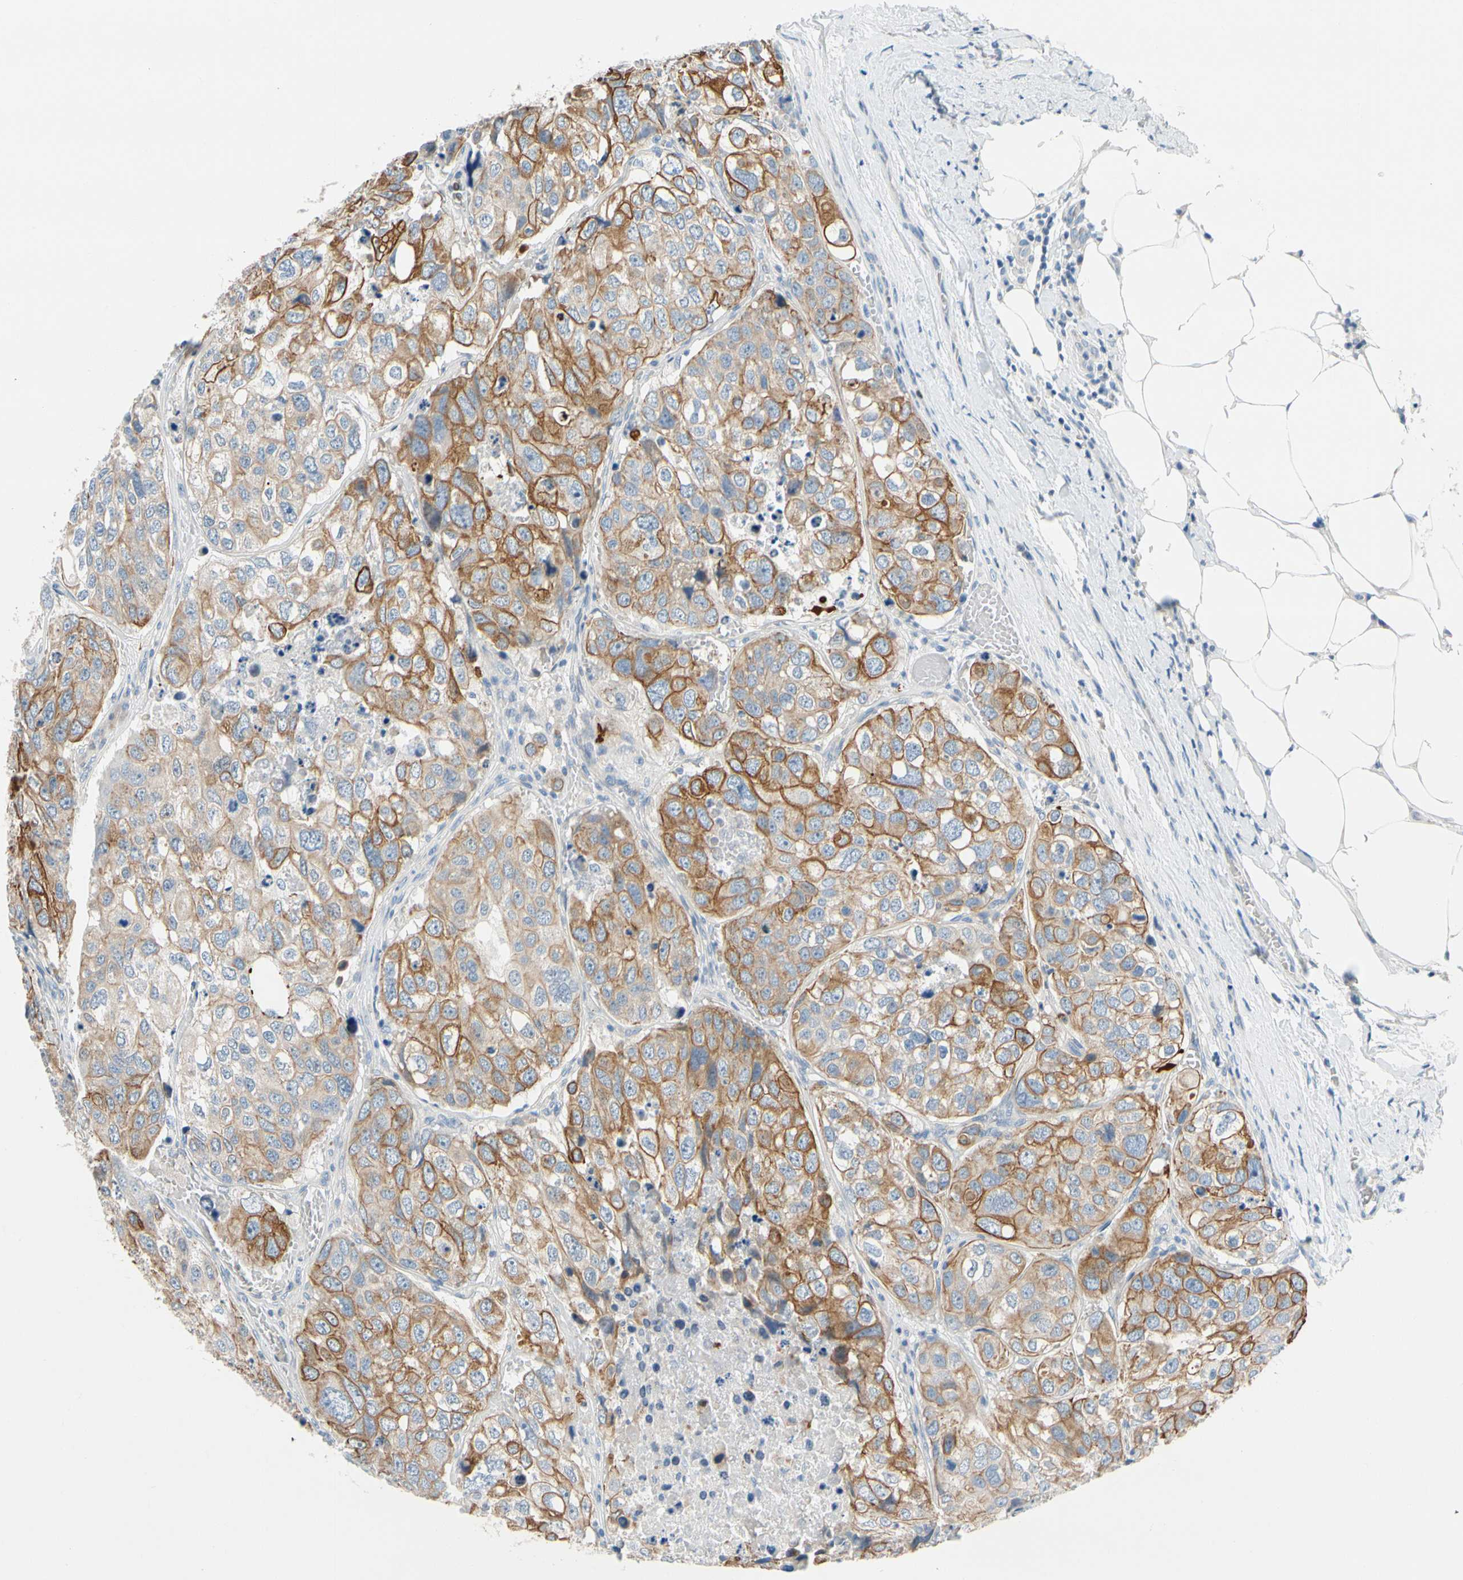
{"staining": {"intensity": "moderate", "quantity": "25%-75%", "location": "cytoplasmic/membranous"}, "tissue": "urothelial cancer", "cell_type": "Tumor cells", "image_type": "cancer", "snomed": [{"axis": "morphology", "description": "Urothelial carcinoma, High grade"}, {"axis": "topography", "description": "Lymph node"}, {"axis": "topography", "description": "Urinary bladder"}], "caption": "Brown immunohistochemical staining in urothelial carcinoma (high-grade) demonstrates moderate cytoplasmic/membranous expression in approximately 25%-75% of tumor cells.", "gene": "ZNF132", "patient": {"sex": "male", "age": 51}}